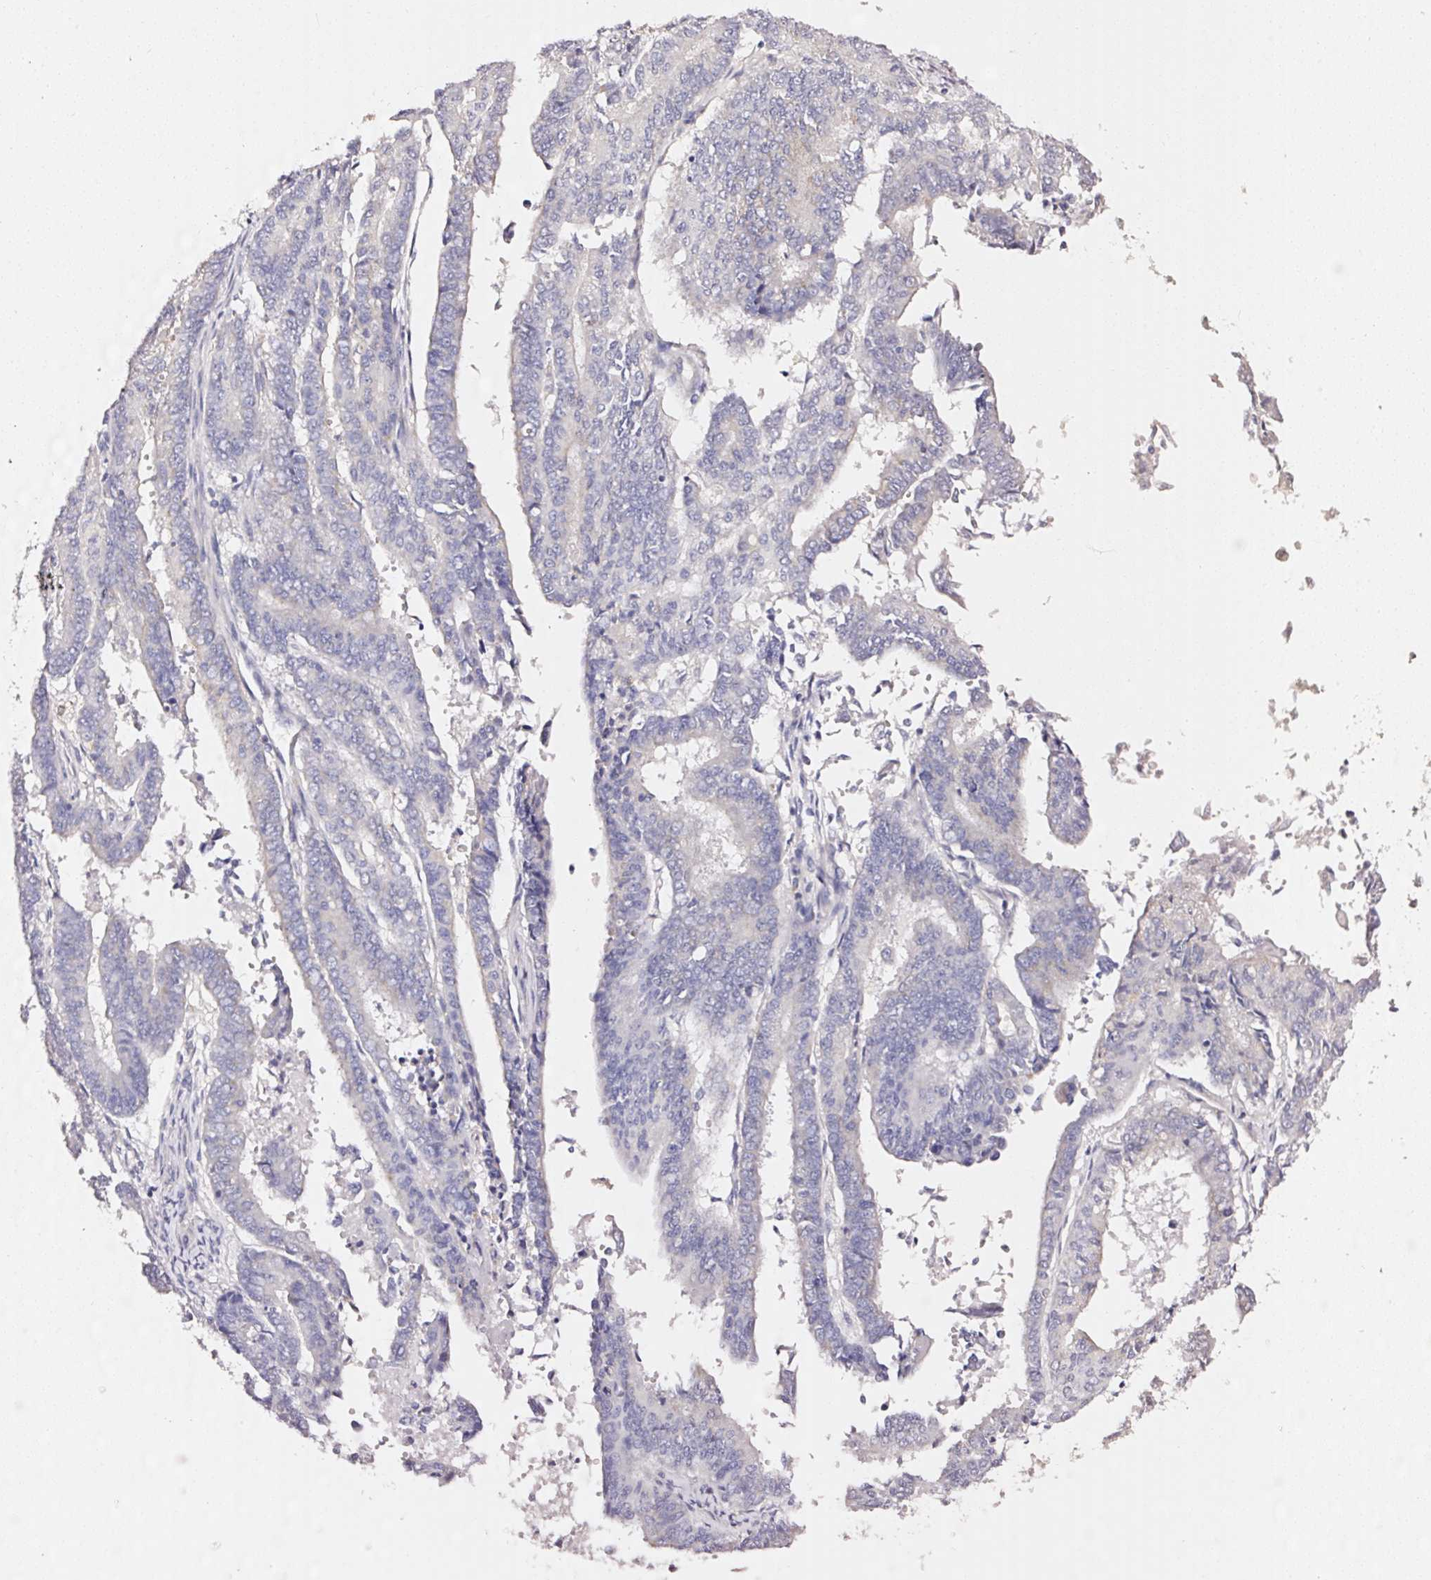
{"staining": {"intensity": "negative", "quantity": "none", "location": "none"}, "tissue": "endometrial cancer", "cell_type": "Tumor cells", "image_type": "cancer", "snomed": [{"axis": "morphology", "description": "Adenocarcinoma, NOS"}, {"axis": "topography", "description": "Endometrium"}], "caption": "A high-resolution histopathology image shows IHC staining of endometrial cancer, which exhibits no significant staining in tumor cells. The staining was performed using DAB to visualize the protein expression in brown, while the nuclei were stained in blue with hematoxylin (Magnification: 20x).", "gene": "CYB561A3", "patient": {"sex": "female", "age": 59}}